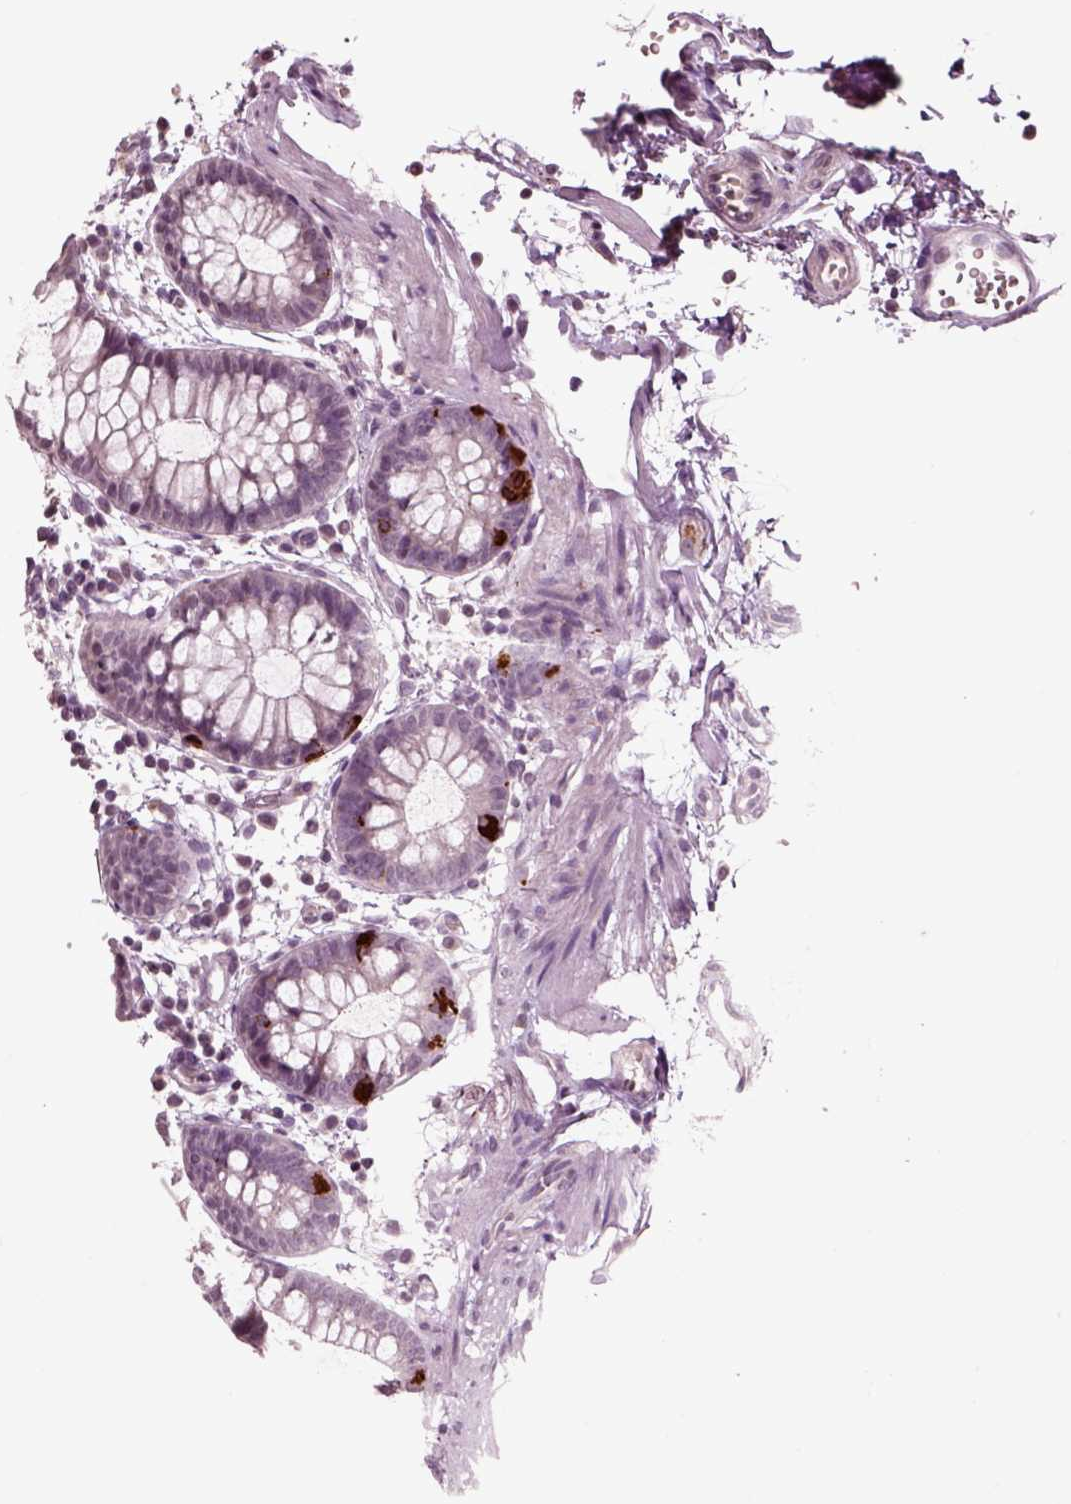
{"staining": {"intensity": "strong", "quantity": "<25%", "location": "cytoplasmic/membranous"}, "tissue": "rectum", "cell_type": "Glandular cells", "image_type": "normal", "snomed": [{"axis": "morphology", "description": "Normal tissue, NOS"}, {"axis": "topography", "description": "Rectum"}], "caption": "Brown immunohistochemical staining in unremarkable human rectum reveals strong cytoplasmic/membranous expression in about <25% of glandular cells.", "gene": "CHGB", "patient": {"sex": "male", "age": 57}}